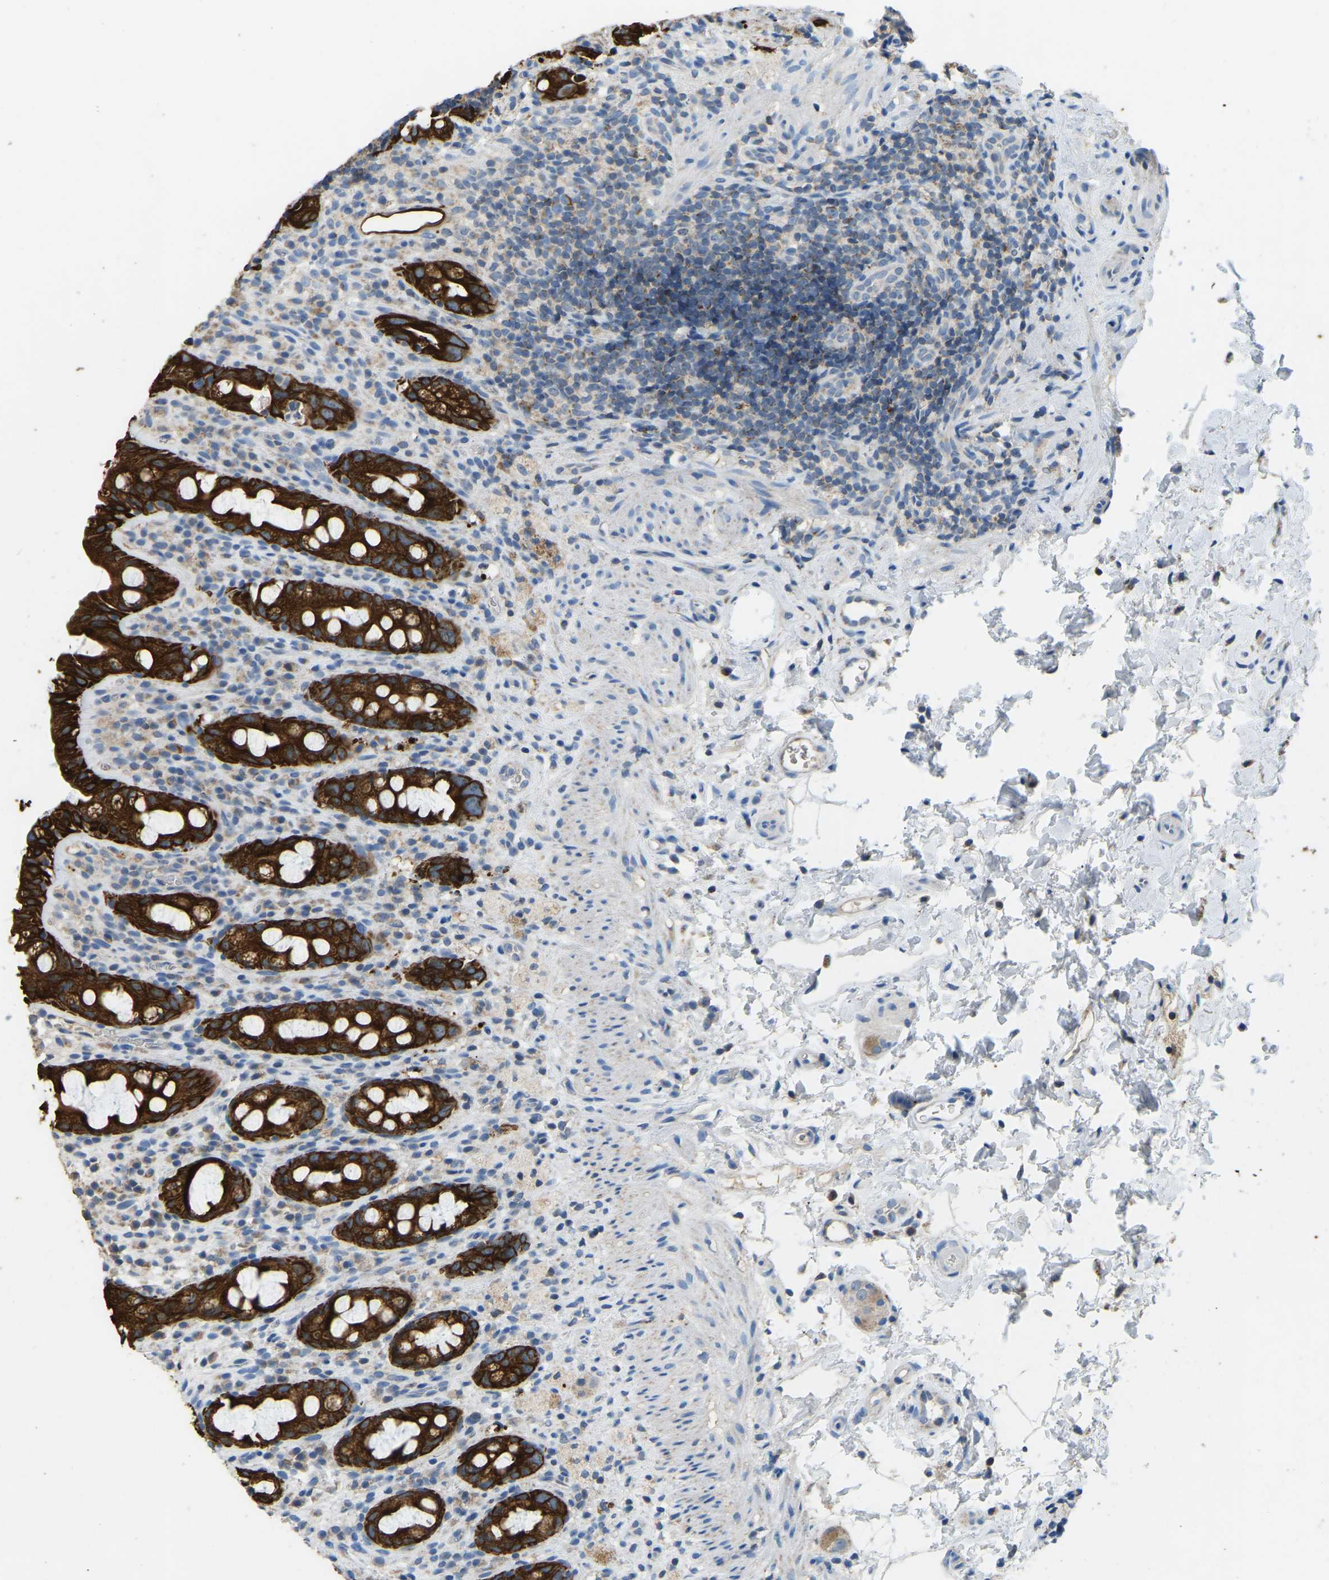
{"staining": {"intensity": "strong", "quantity": ">75%", "location": "cytoplasmic/membranous"}, "tissue": "rectum", "cell_type": "Glandular cells", "image_type": "normal", "snomed": [{"axis": "morphology", "description": "Normal tissue, NOS"}, {"axis": "topography", "description": "Rectum"}], "caption": "Protein staining displays strong cytoplasmic/membranous staining in approximately >75% of glandular cells in benign rectum. The staining was performed using DAB to visualize the protein expression in brown, while the nuclei were stained in blue with hematoxylin (Magnification: 20x).", "gene": "ZNF200", "patient": {"sex": "male", "age": 44}}